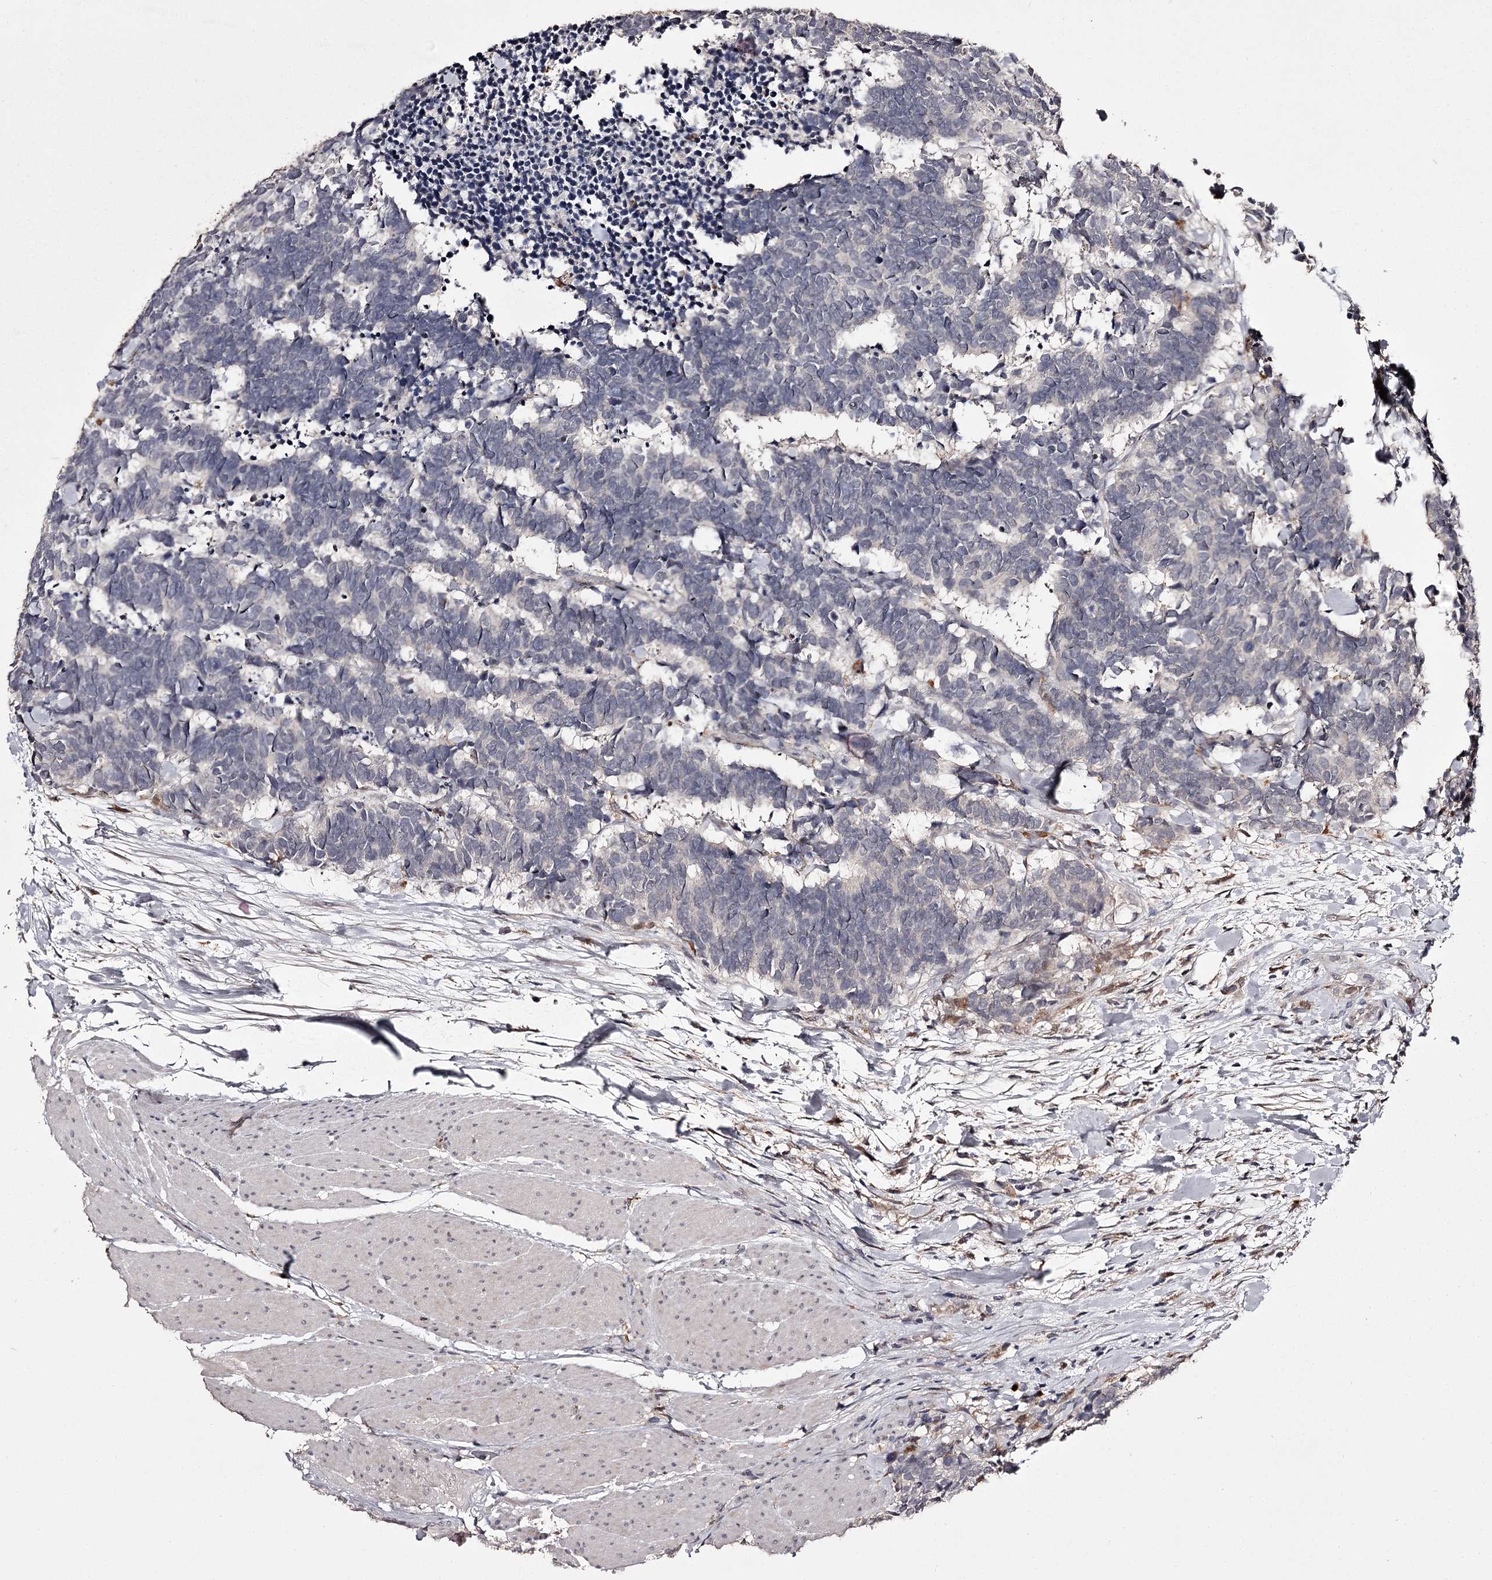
{"staining": {"intensity": "negative", "quantity": "none", "location": "none"}, "tissue": "carcinoid", "cell_type": "Tumor cells", "image_type": "cancer", "snomed": [{"axis": "morphology", "description": "Carcinoma, NOS"}, {"axis": "morphology", "description": "Carcinoid, malignant, NOS"}, {"axis": "topography", "description": "Urinary bladder"}], "caption": "Immunohistochemical staining of carcinoid shows no significant positivity in tumor cells.", "gene": "SLC32A1", "patient": {"sex": "male", "age": 57}}